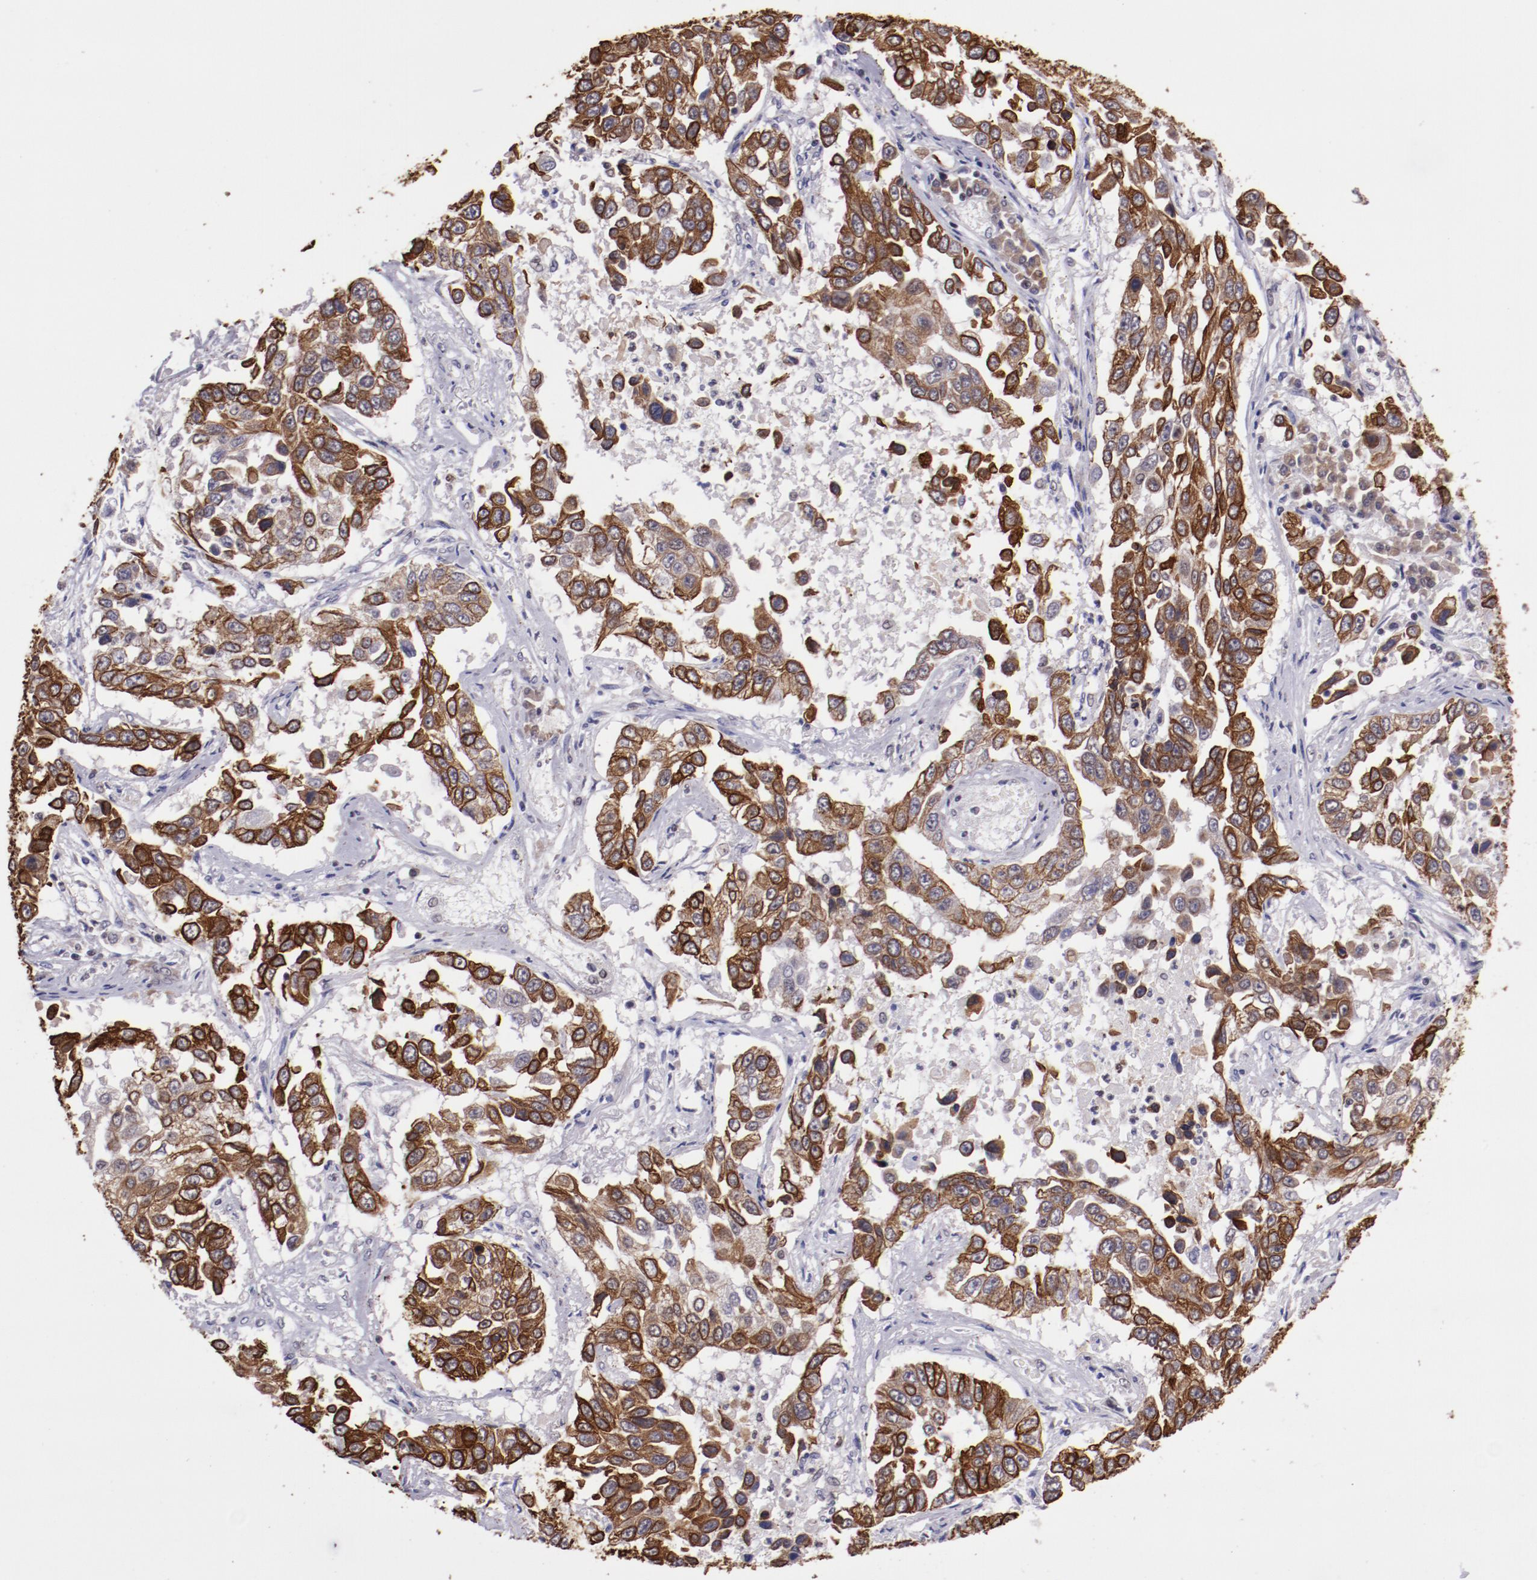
{"staining": {"intensity": "strong", "quantity": ">75%", "location": "cytoplasmic/membranous"}, "tissue": "lung cancer", "cell_type": "Tumor cells", "image_type": "cancer", "snomed": [{"axis": "morphology", "description": "Squamous cell carcinoma, NOS"}, {"axis": "topography", "description": "Lung"}], "caption": "Protein staining by IHC displays strong cytoplasmic/membranous positivity in about >75% of tumor cells in squamous cell carcinoma (lung).", "gene": "ELF1", "patient": {"sex": "male", "age": 71}}